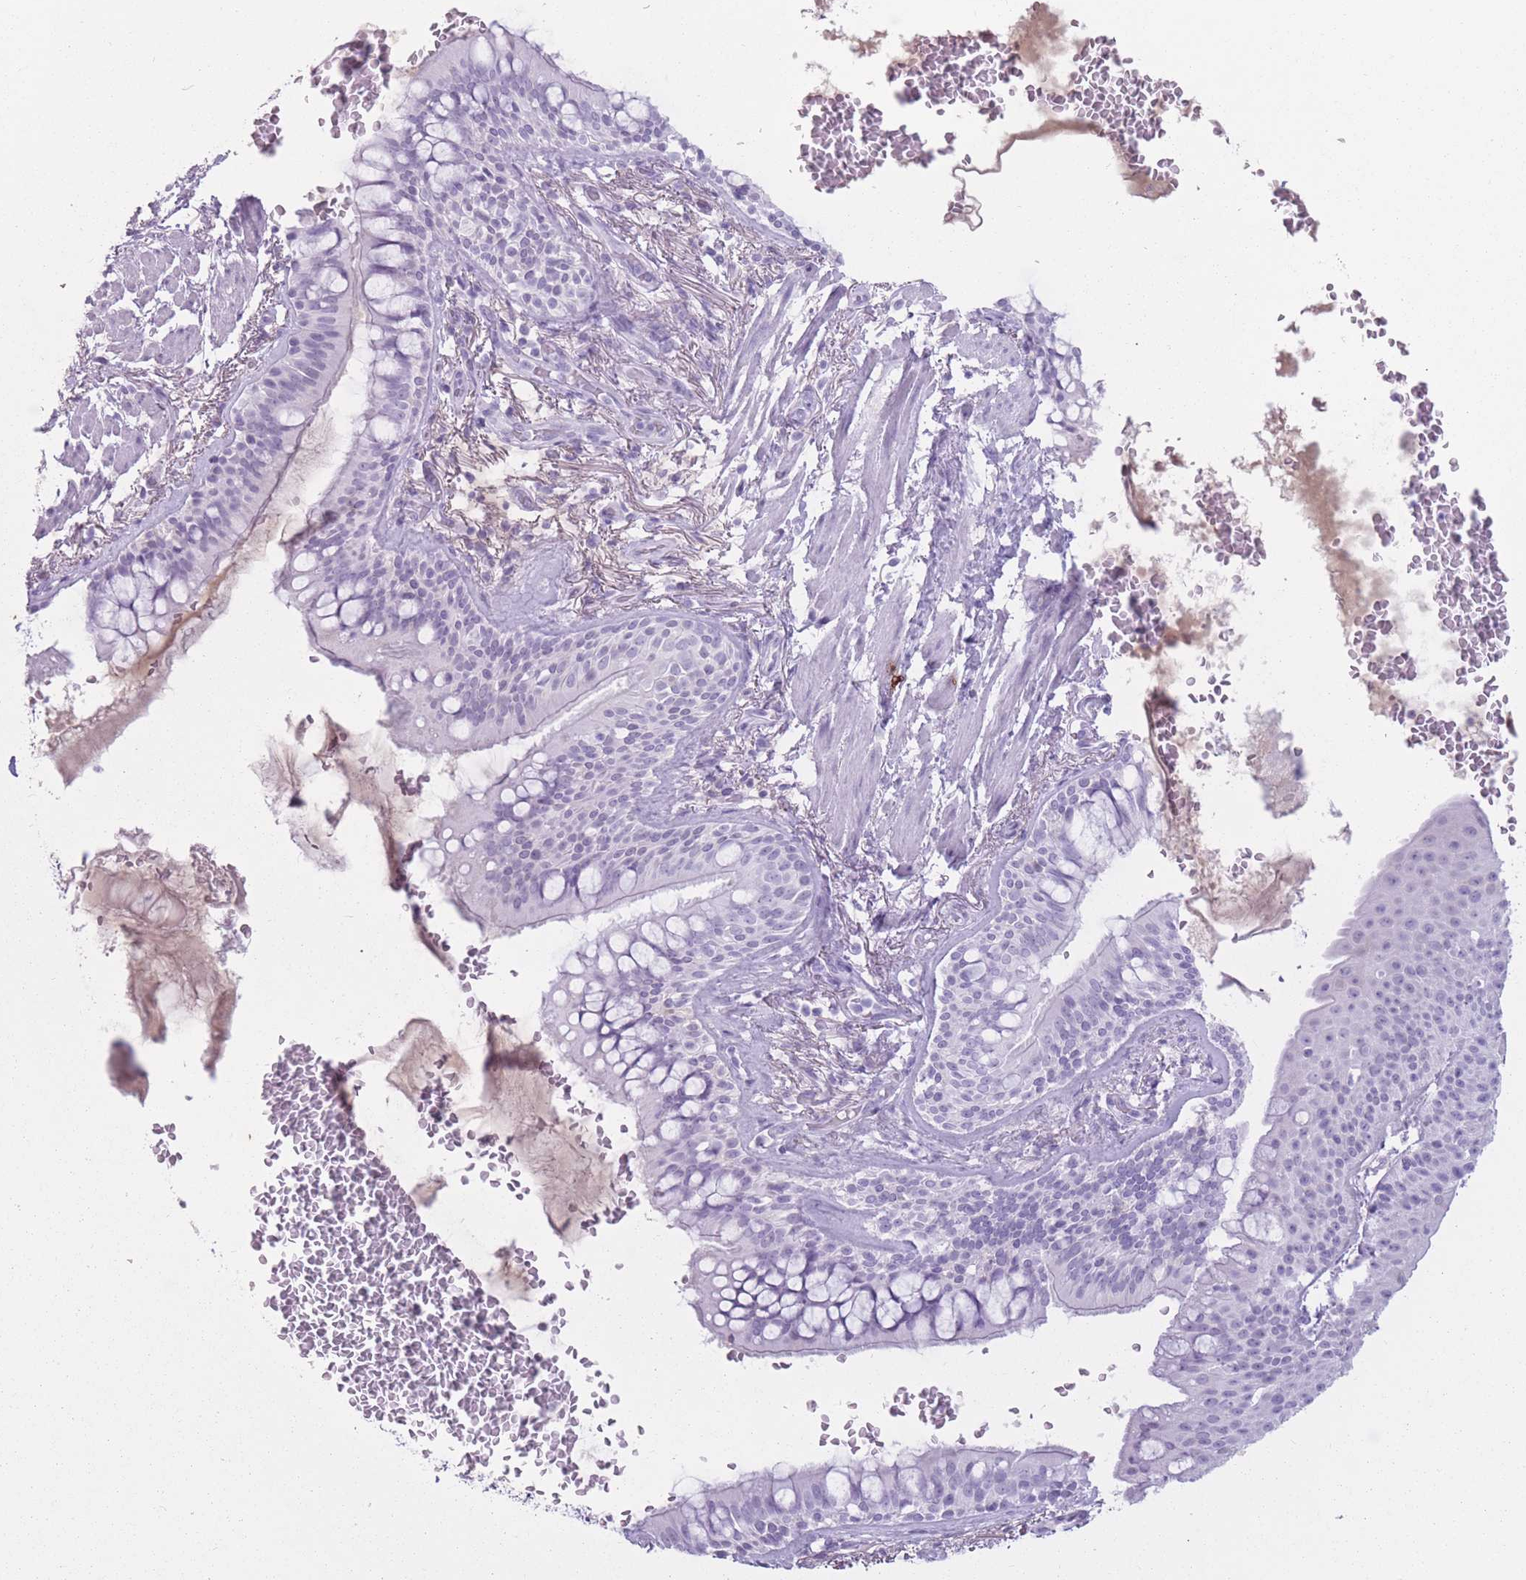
{"staining": {"intensity": "negative", "quantity": "none", "location": "none"}, "tissue": "bronchus", "cell_type": "Respiratory epithelial cells", "image_type": "normal", "snomed": [{"axis": "morphology", "description": "Normal tissue, NOS"}, {"axis": "topography", "description": "Bronchus"}], "caption": "Immunohistochemistry (IHC) of benign human bronchus displays no expression in respiratory epithelial cells.", "gene": "PNMA3", "patient": {"sex": "male", "age": 70}}